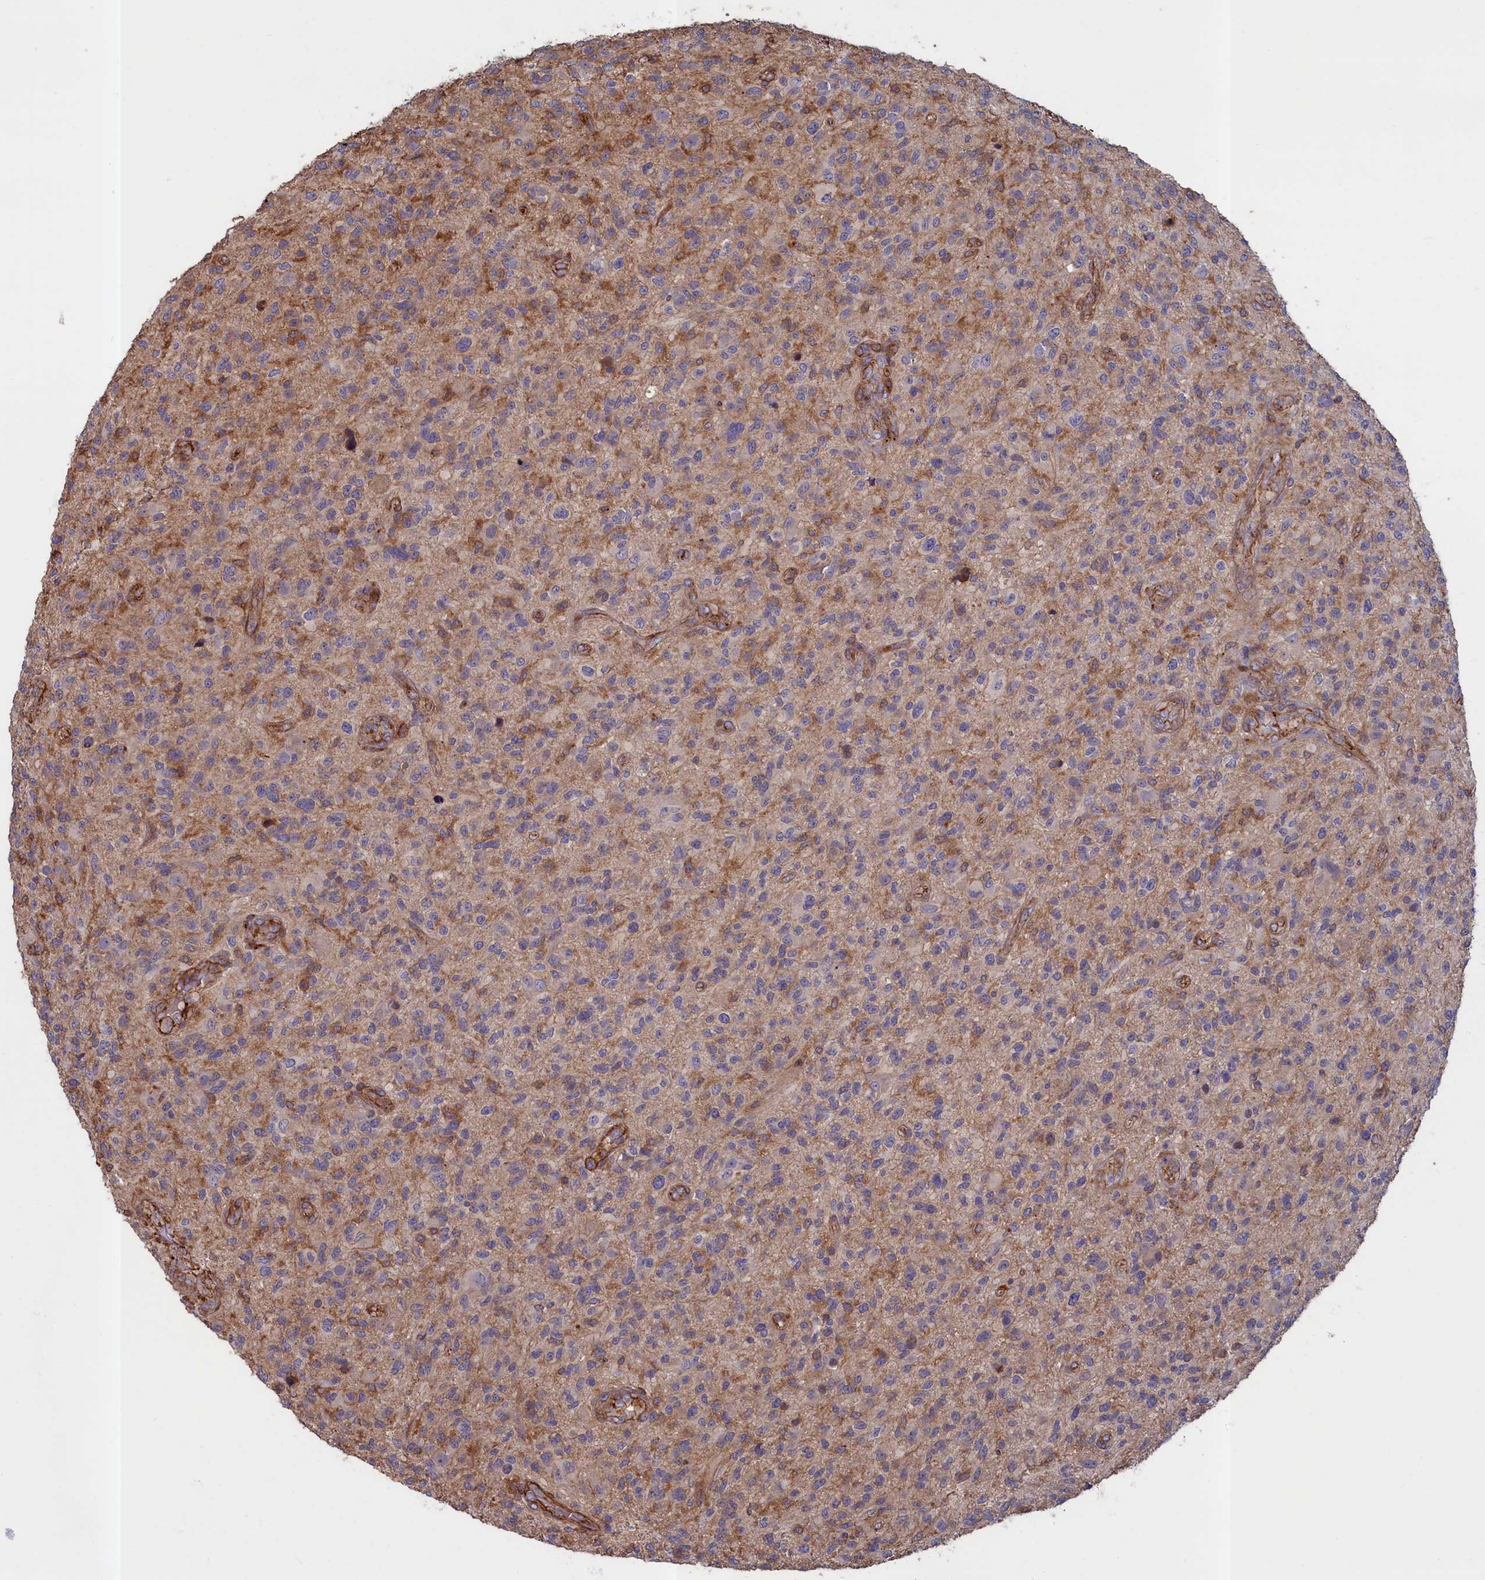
{"staining": {"intensity": "negative", "quantity": "none", "location": "none"}, "tissue": "glioma", "cell_type": "Tumor cells", "image_type": "cancer", "snomed": [{"axis": "morphology", "description": "Glioma, malignant, High grade"}, {"axis": "topography", "description": "Brain"}], "caption": "Human glioma stained for a protein using IHC exhibits no positivity in tumor cells.", "gene": "ANKRD27", "patient": {"sex": "male", "age": 47}}